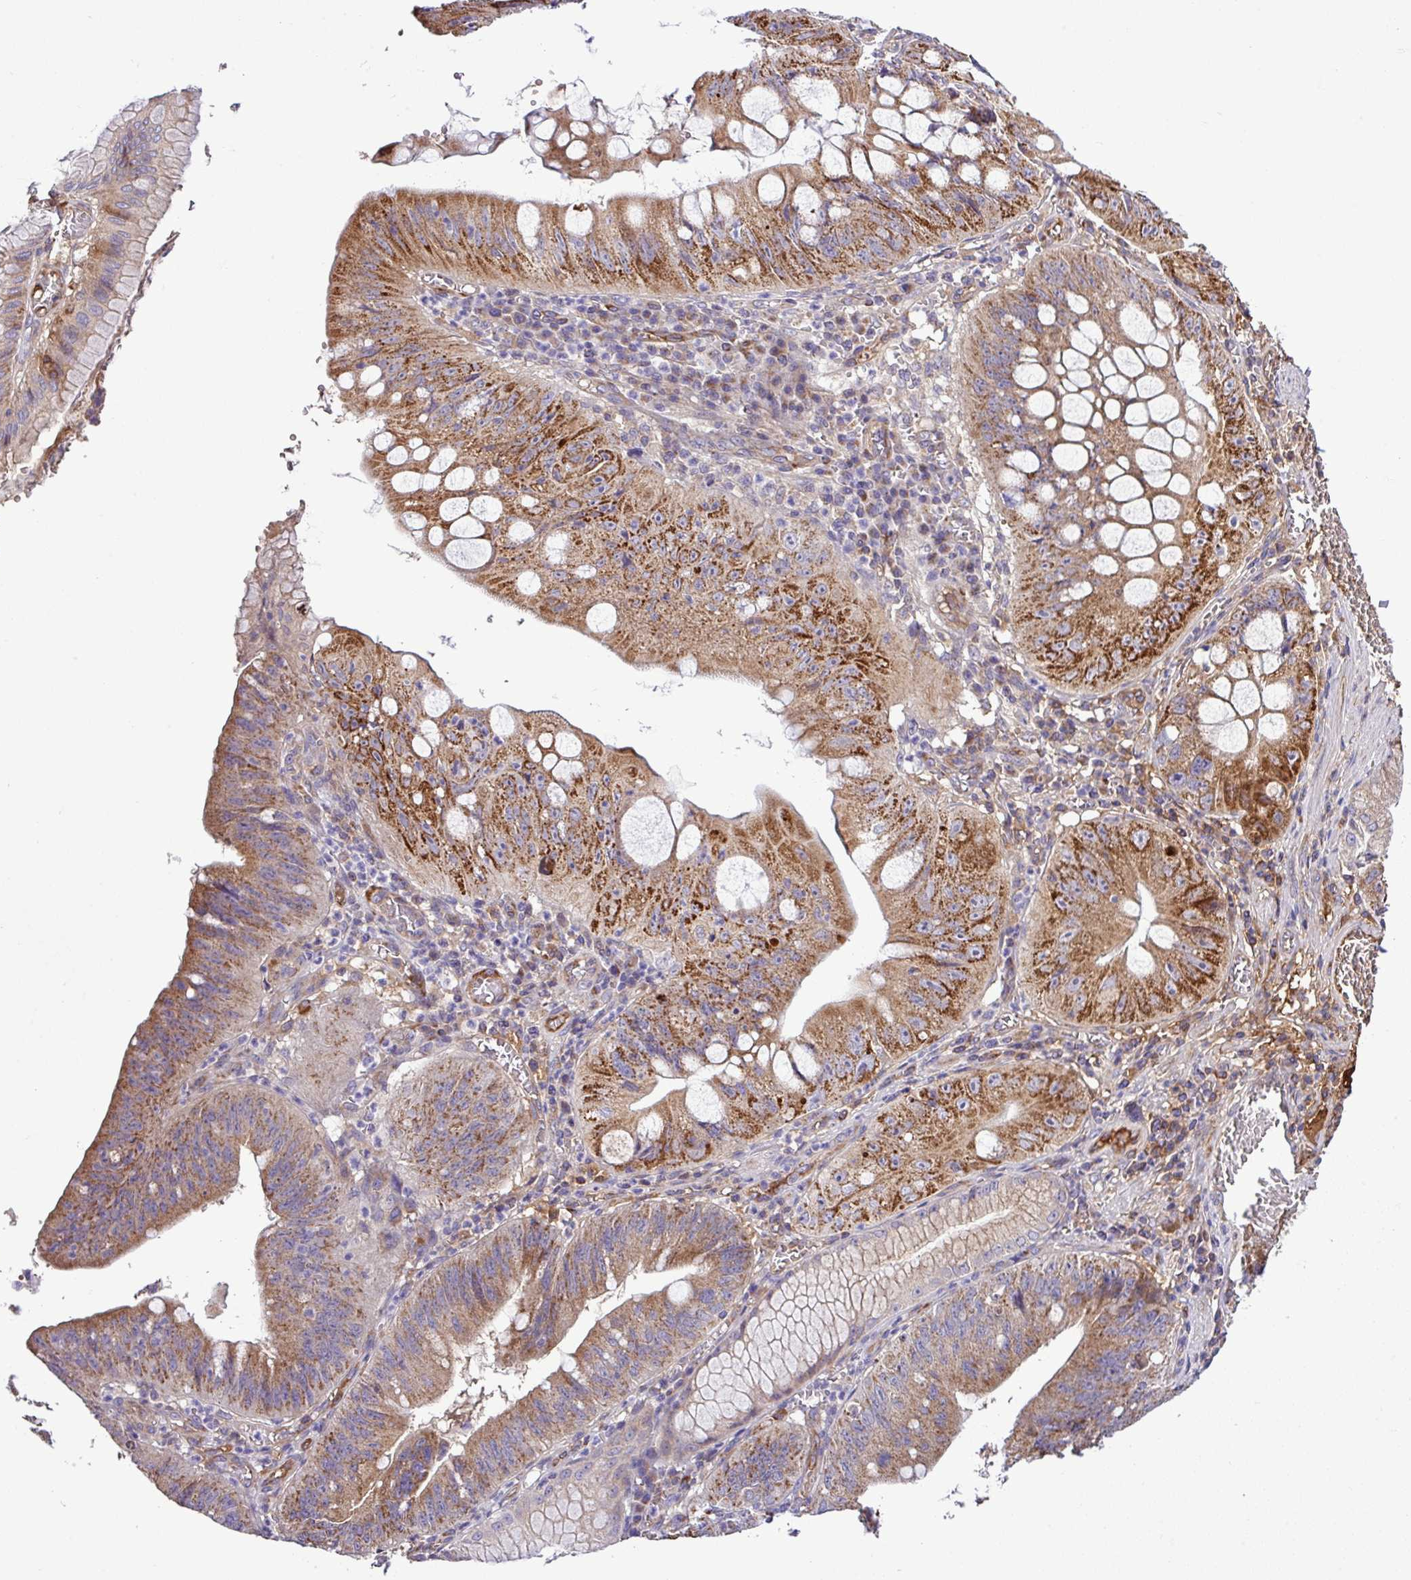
{"staining": {"intensity": "strong", "quantity": ">75%", "location": "cytoplasmic/membranous"}, "tissue": "stomach cancer", "cell_type": "Tumor cells", "image_type": "cancer", "snomed": [{"axis": "morphology", "description": "Adenocarcinoma, NOS"}, {"axis": "topography", "description": "Stomach"}], "caption": "Strong cytoplasmic/membranous staining is seen in about >75% of tumor cells in stomach adenocarcinoma.", "gene": "CWH43", "patient": {"sex": "male", "age": 59}}